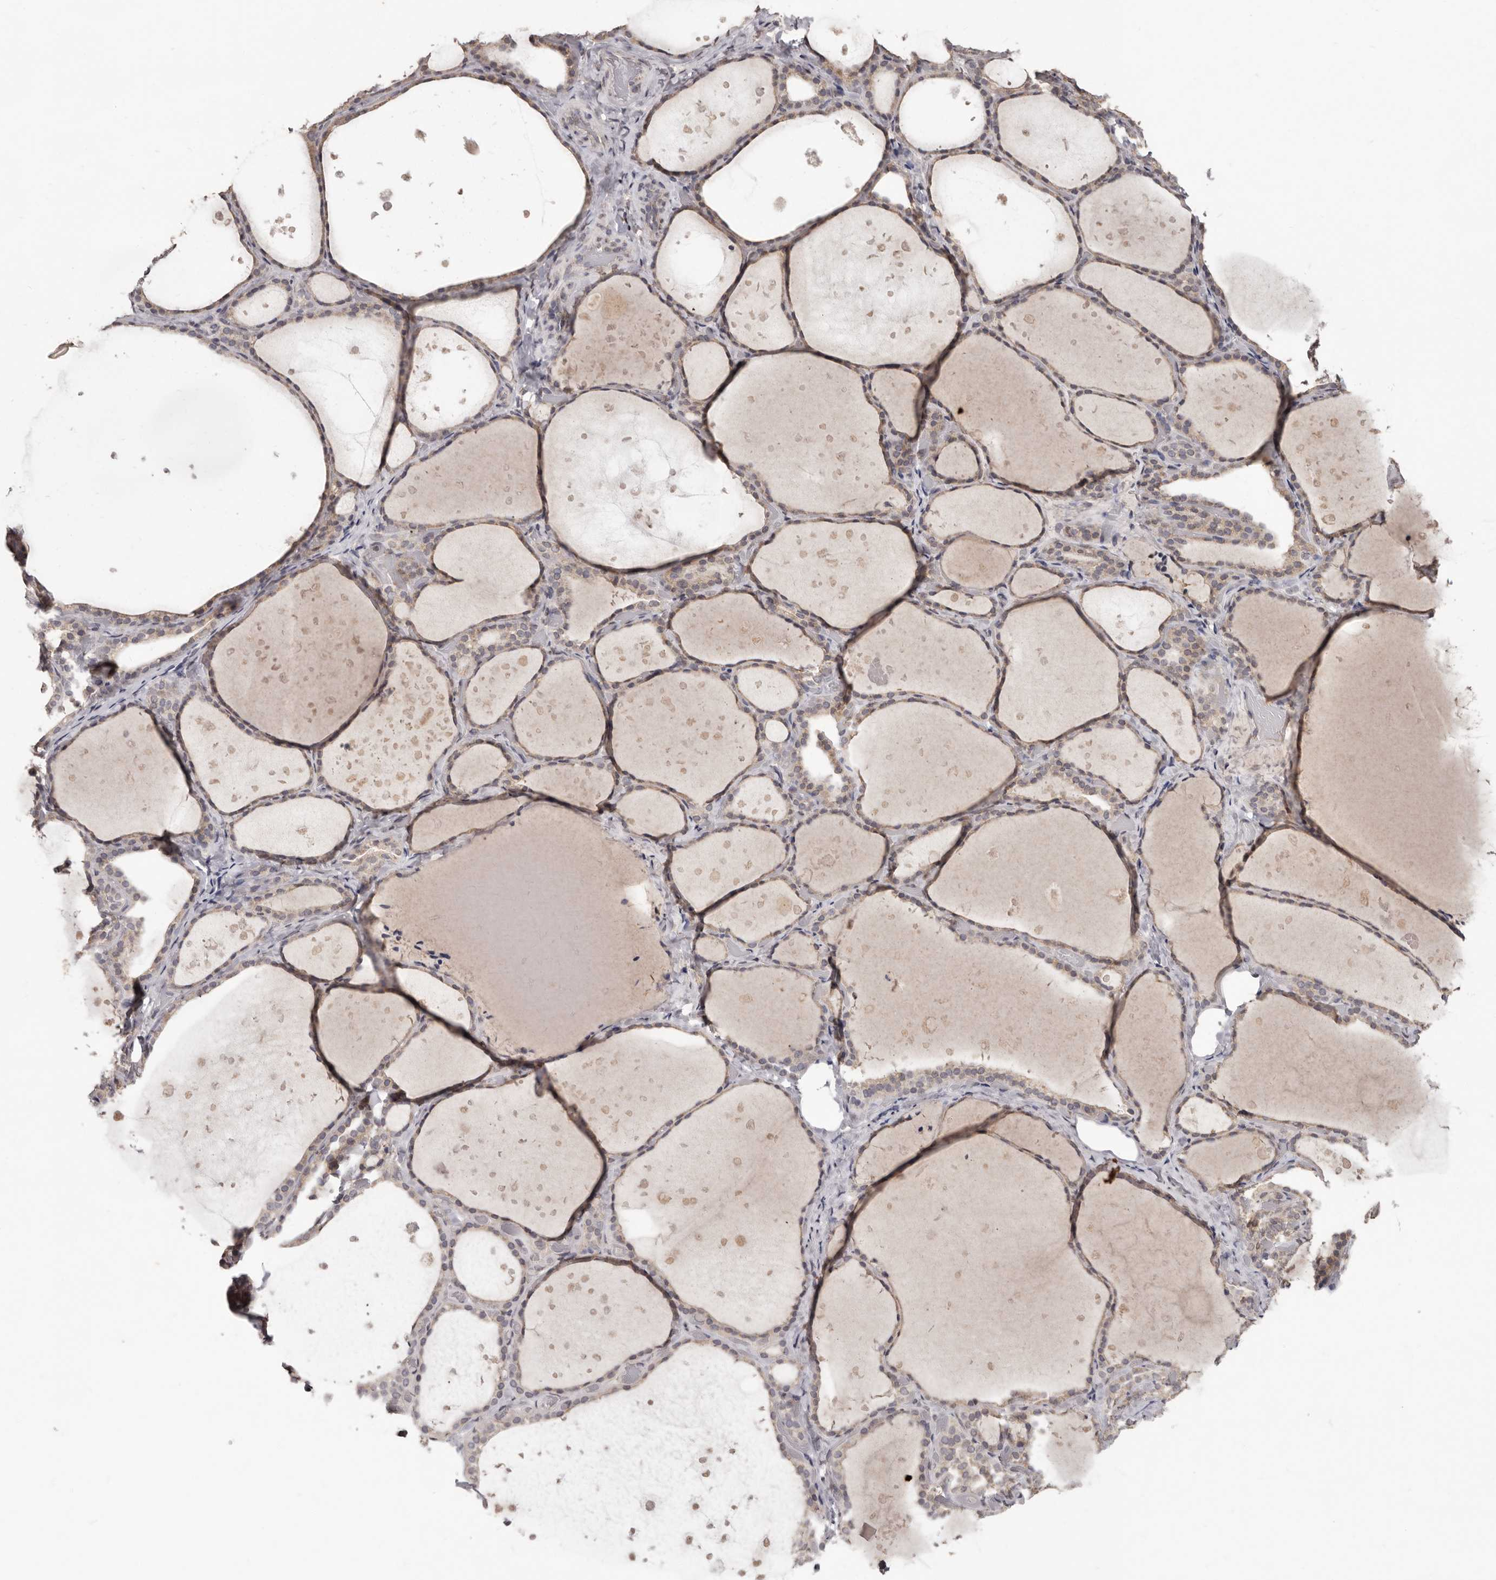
{"staining": {"intensity": "moderate", "quantity": ">75%", "location": "cytoplasmic/membranous"}, "tissue": "thyroid gland", "cell_type": "Glandular cells", "image_type": "normal", "snomed": [{"axis": "morphology", "description": "Normal tissue, NOS"}, {"axis": "topography", "description": "Thyroid gland"}], "caption": "Moderate cytoplasmic/membranous expression is identified in approximately >75% of glandular cells in normal thyroid gland. (DAB = brown stain, brightfield microscopy at high magnification).", "gene": "LINGO2", "patient": {"sex": "female", "age": 44}}